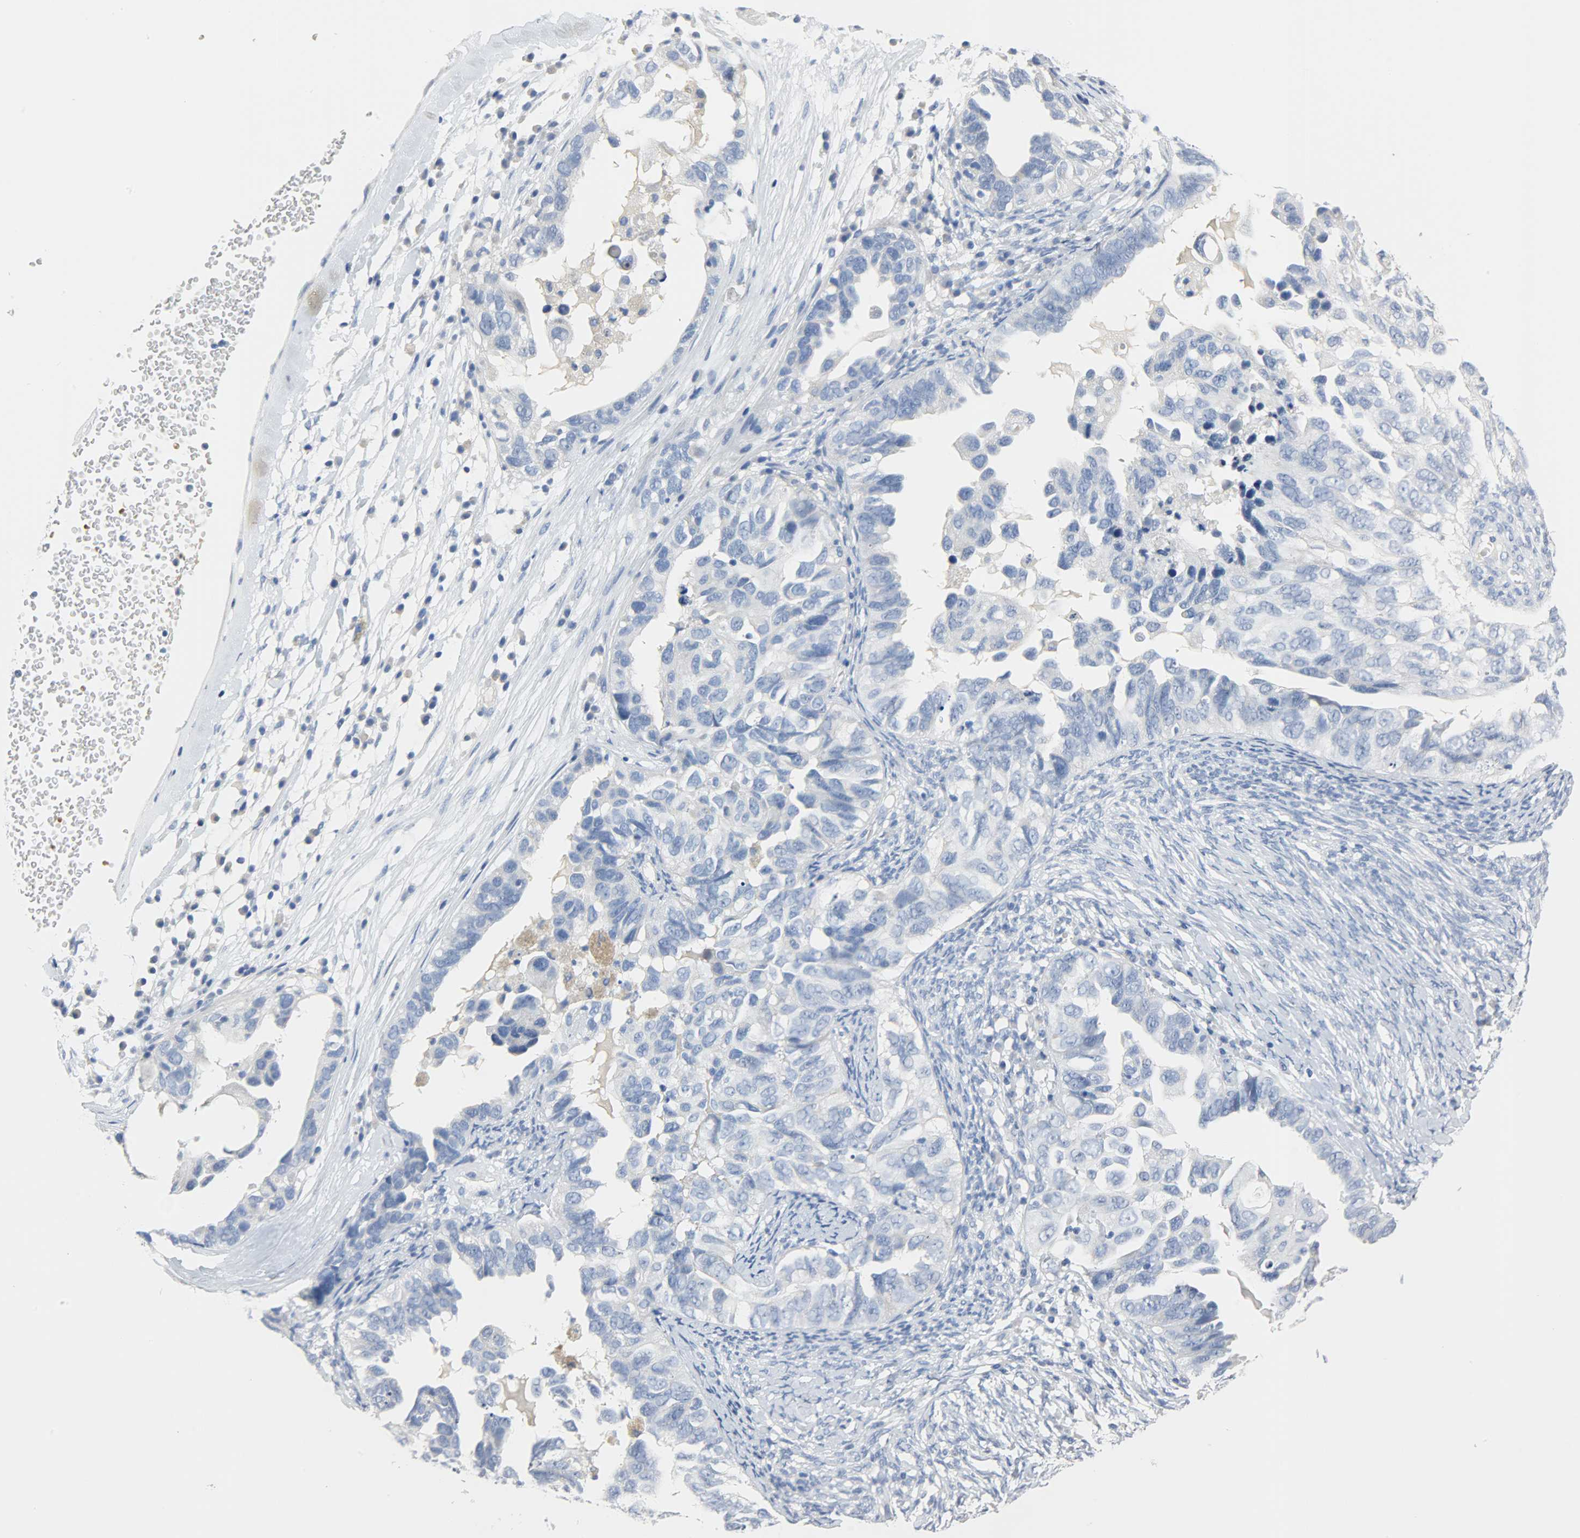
{"staining": {"intensity": "negative", "quantity": "none", "location": "none"}, "tissue": "ovarian cancer", "cell_type": "Tumor cells", "image_type": "cancer", "snomed": [{"axis": "morphology", "description": "Cystadenocarcinoma, serous, NOS"}, {"axis": "topography", "description": "Ovary"}], "caption": "There is no significant expression in tumor cells of ovarian cancer (serous cystadenocarcinoma).", "gene": "CA3", "patient": {"sex": "female", "age": 82}}